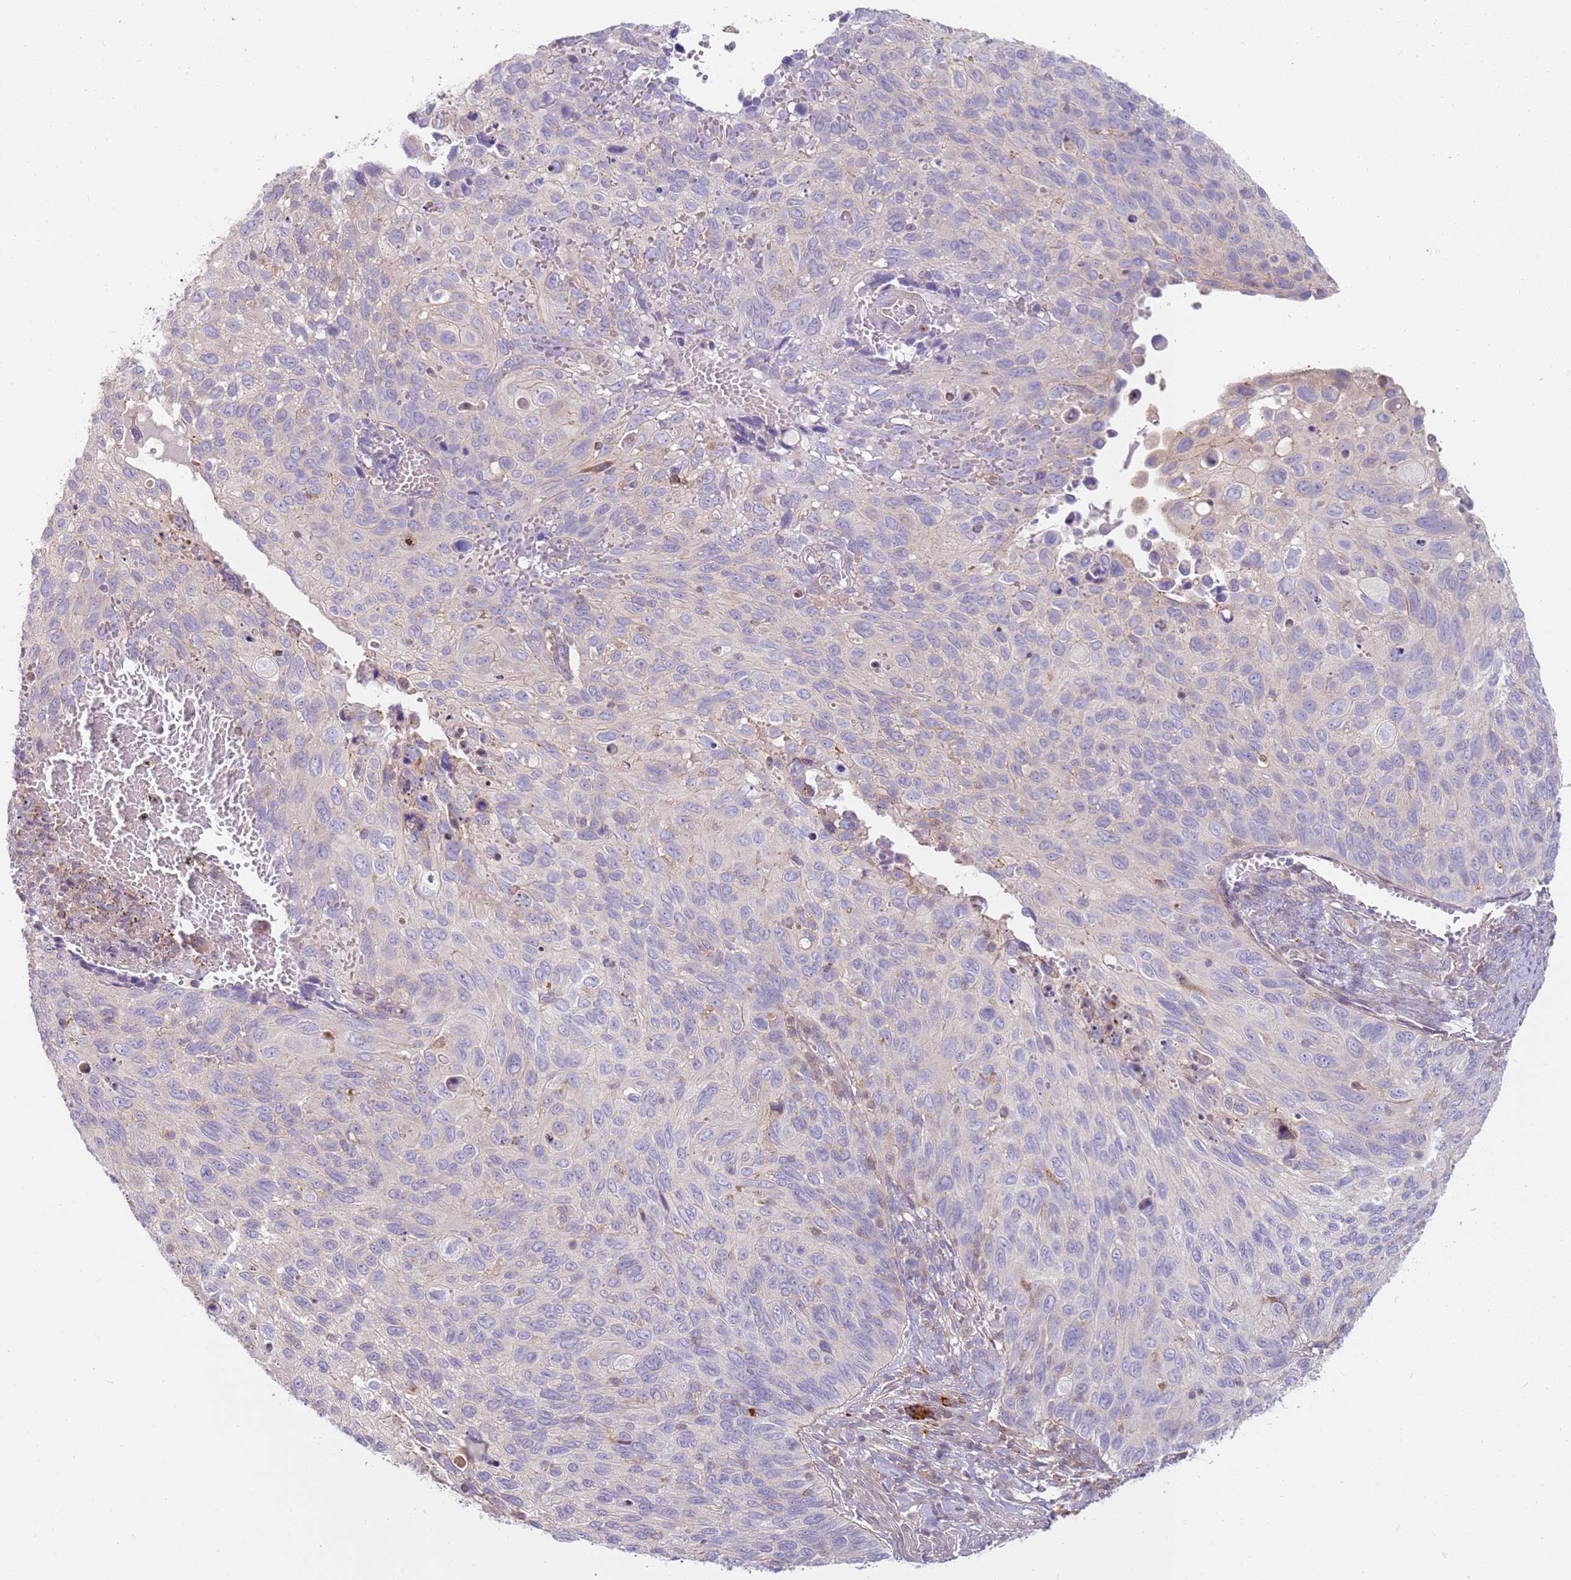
{"staining": {"intensity": "negative", "quantity": "none", "location": "none"}, "tissue": "cervical cancer", "cell_type": "Tumor cells", "image_type": "cancer", "snomed": [{"axis": "morphology", "description": "Squamous cell carcinoma, NOS"}, {"axis": "topography", "description": "Cervix"}], "caption": "Tumor cells are negative for brown protein staining in cervical cancer.", "gene": "FPR1", "patient": {"sex": "female", "age": 70}}